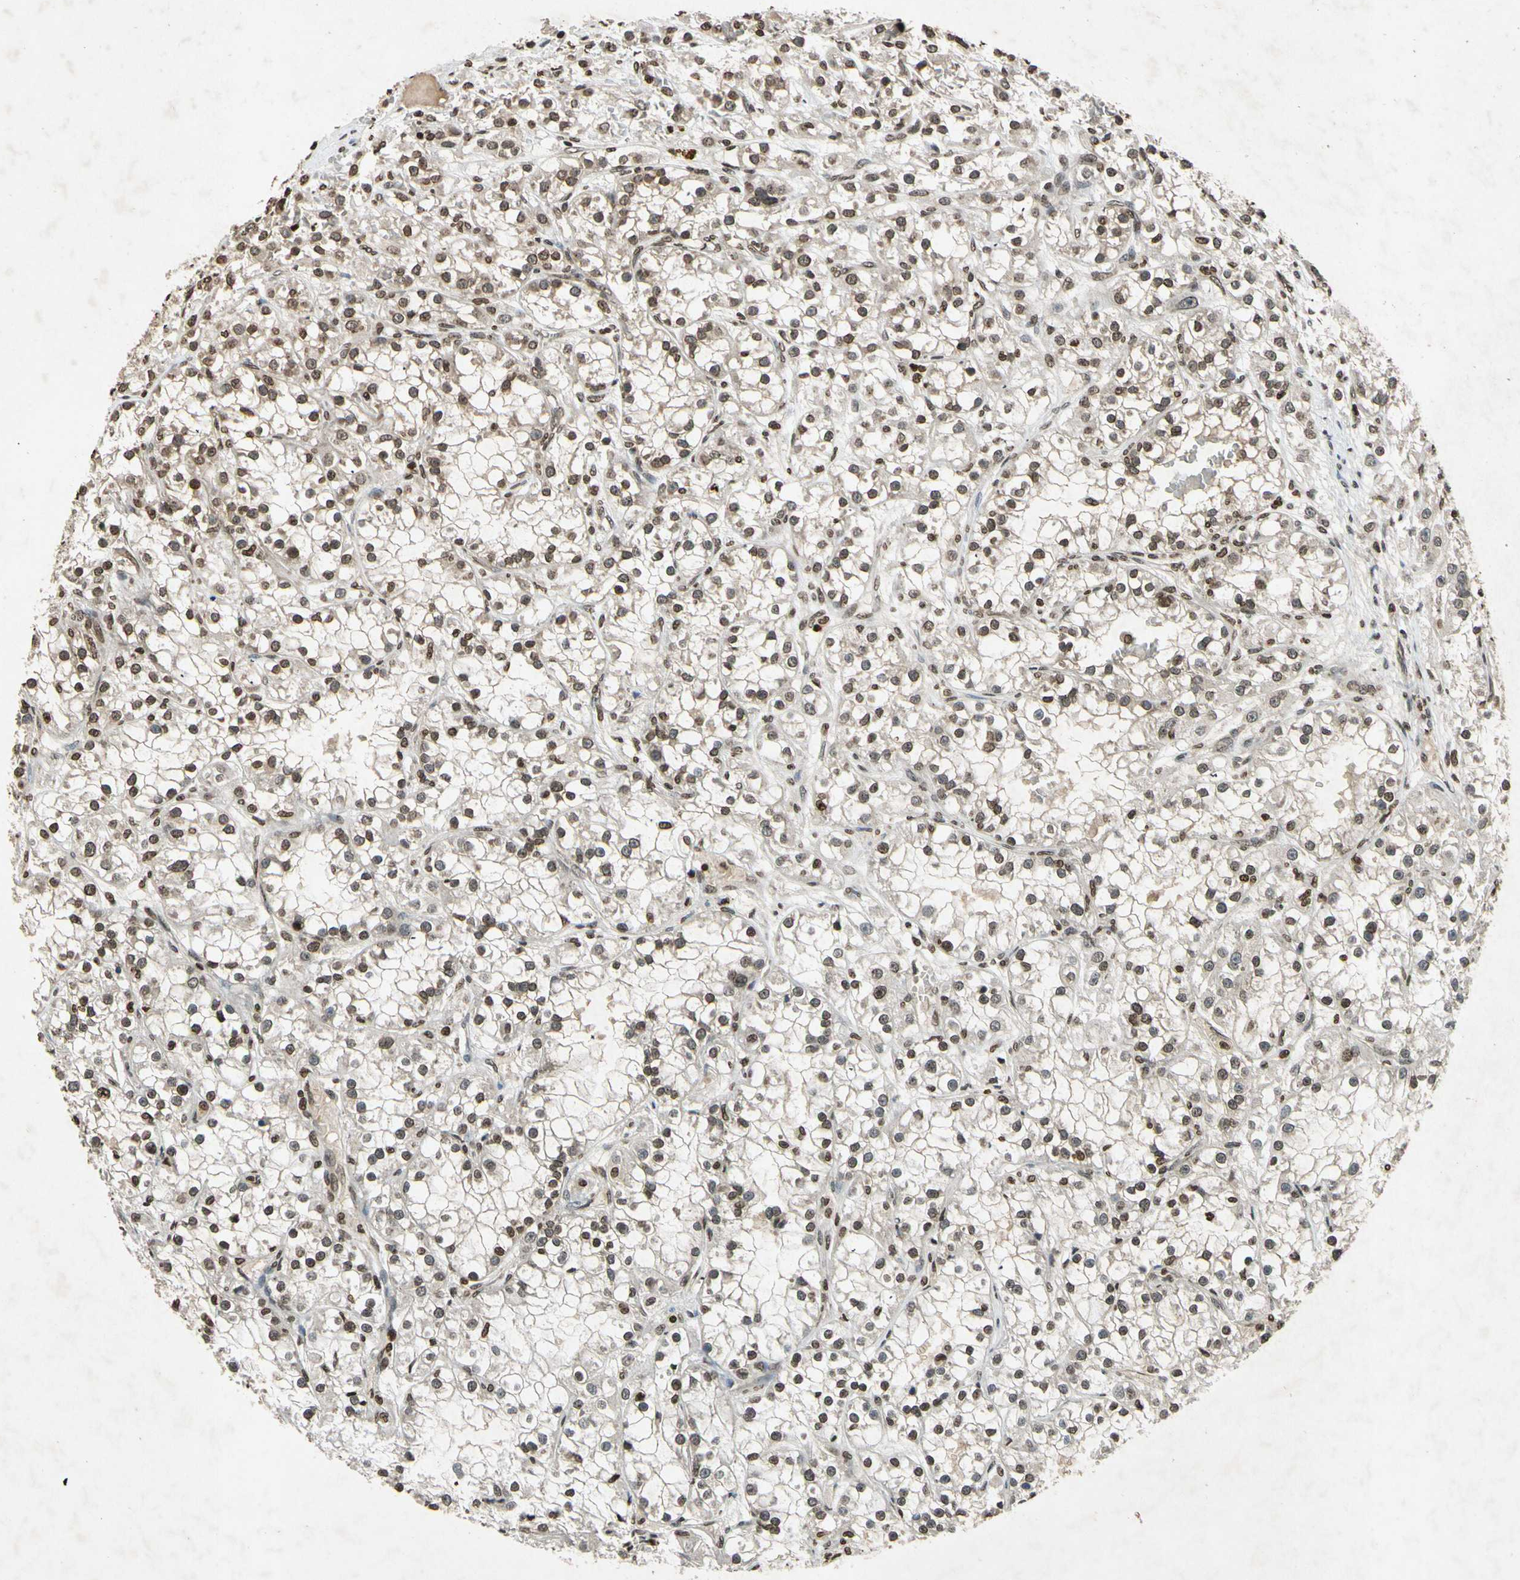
{"staining": {"intensity": "weak", "quantity": ">75%", "location": "nuclear"}, "tissue": "renal cancer", "cell_type": "Tumor cells", "image_type": "cancer", "snomed": [{"axis": "morphology", "description": "Adenocarcinoma, NOS"}, {"axis": "topography", "description": "Kidney"}], "caption": "A photomicrograph of human renal cancer (adenocarcinoma) stained for a protein exhibits weak nuclear brown staining in tumor cells.", "gene": "HOXB3", "patient": {"sex": "female", "age": 52}}